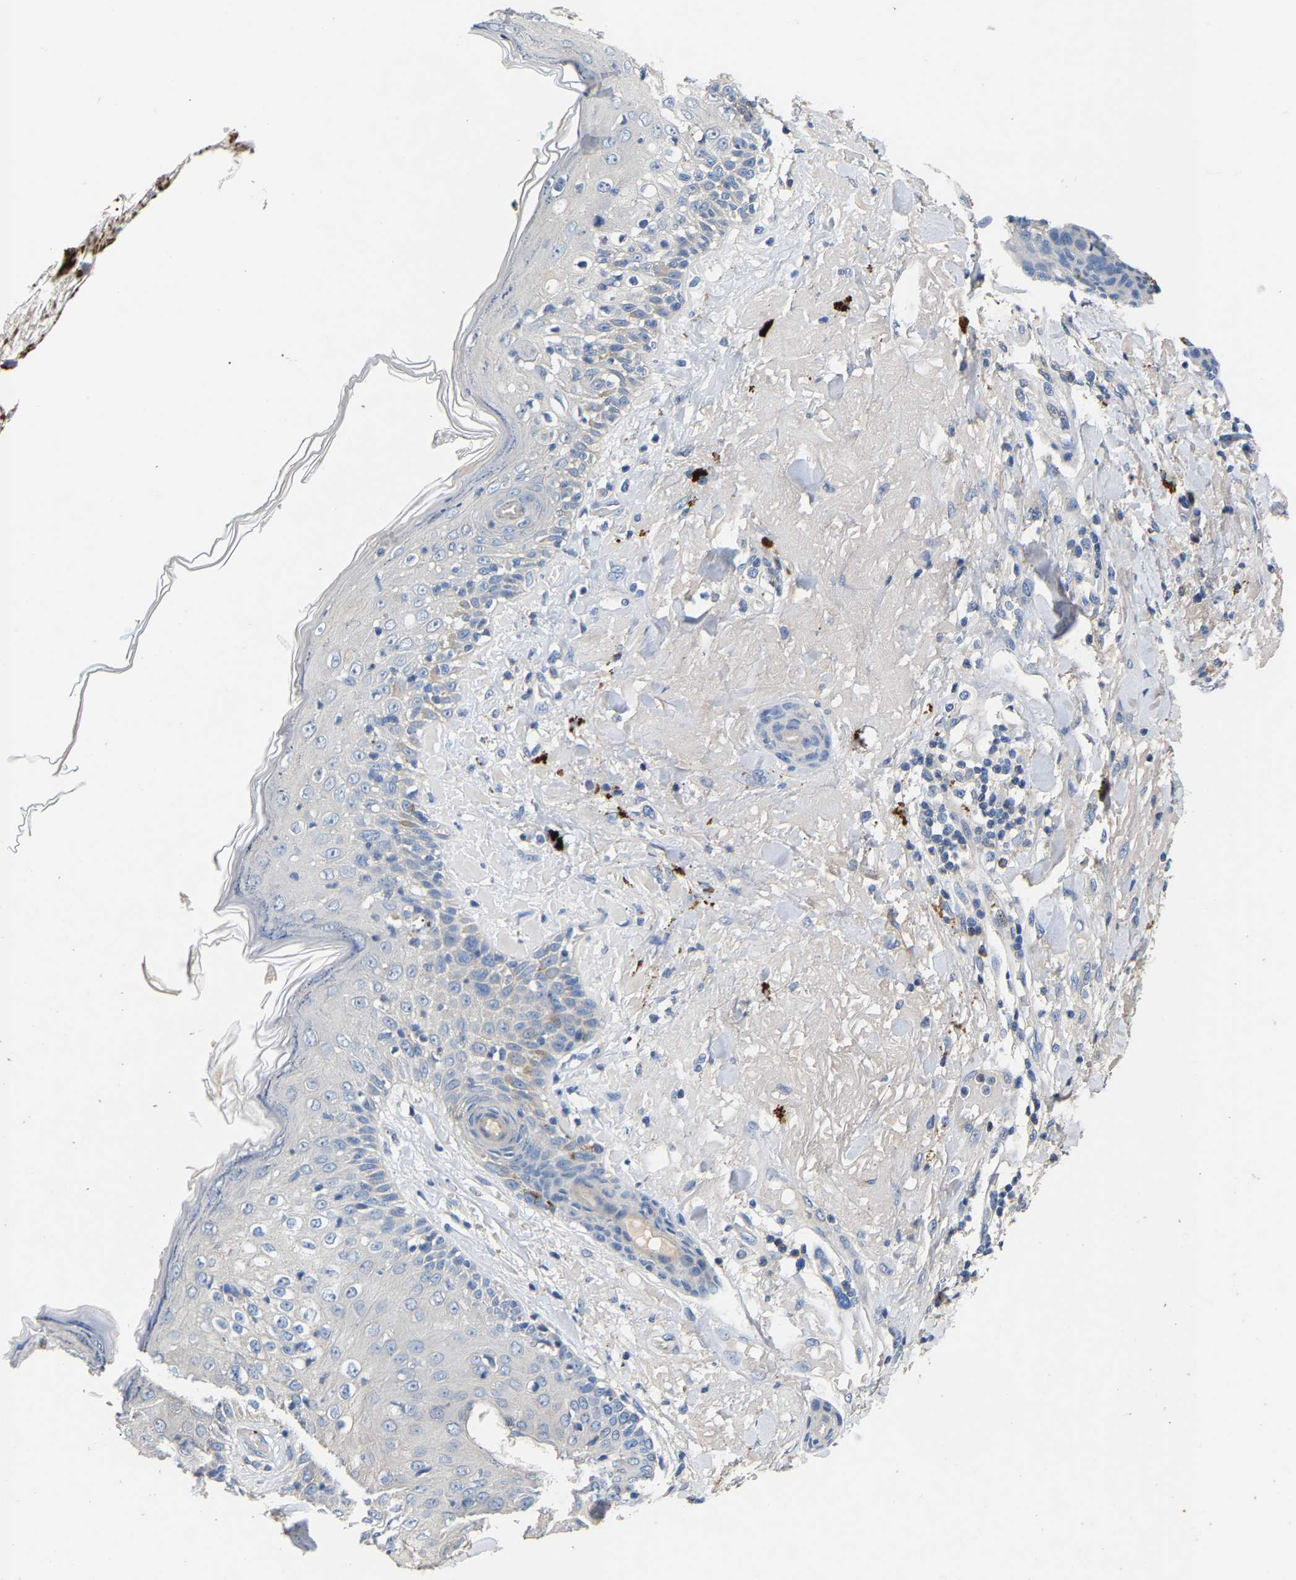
{"staining": {"intensity": "negative", "quantity": "none", "location": "none"}, "tissue": "skin cancer", "cell_type": "Tumor cells", "image_type": "cancer", "snomed": [{"axis": "morphology", "description": "Squamous cell carcinoma, NOS"}, {"axis": "topography", "description": "Skin"}], "caption": "This is an immunohistochemistry photomicrograph of human skin cancer (squamous cell carcinoma). There is no expression in tumor cells.", "gene": "CCDC171", "patient": {"sex": "female", "age": 88}}